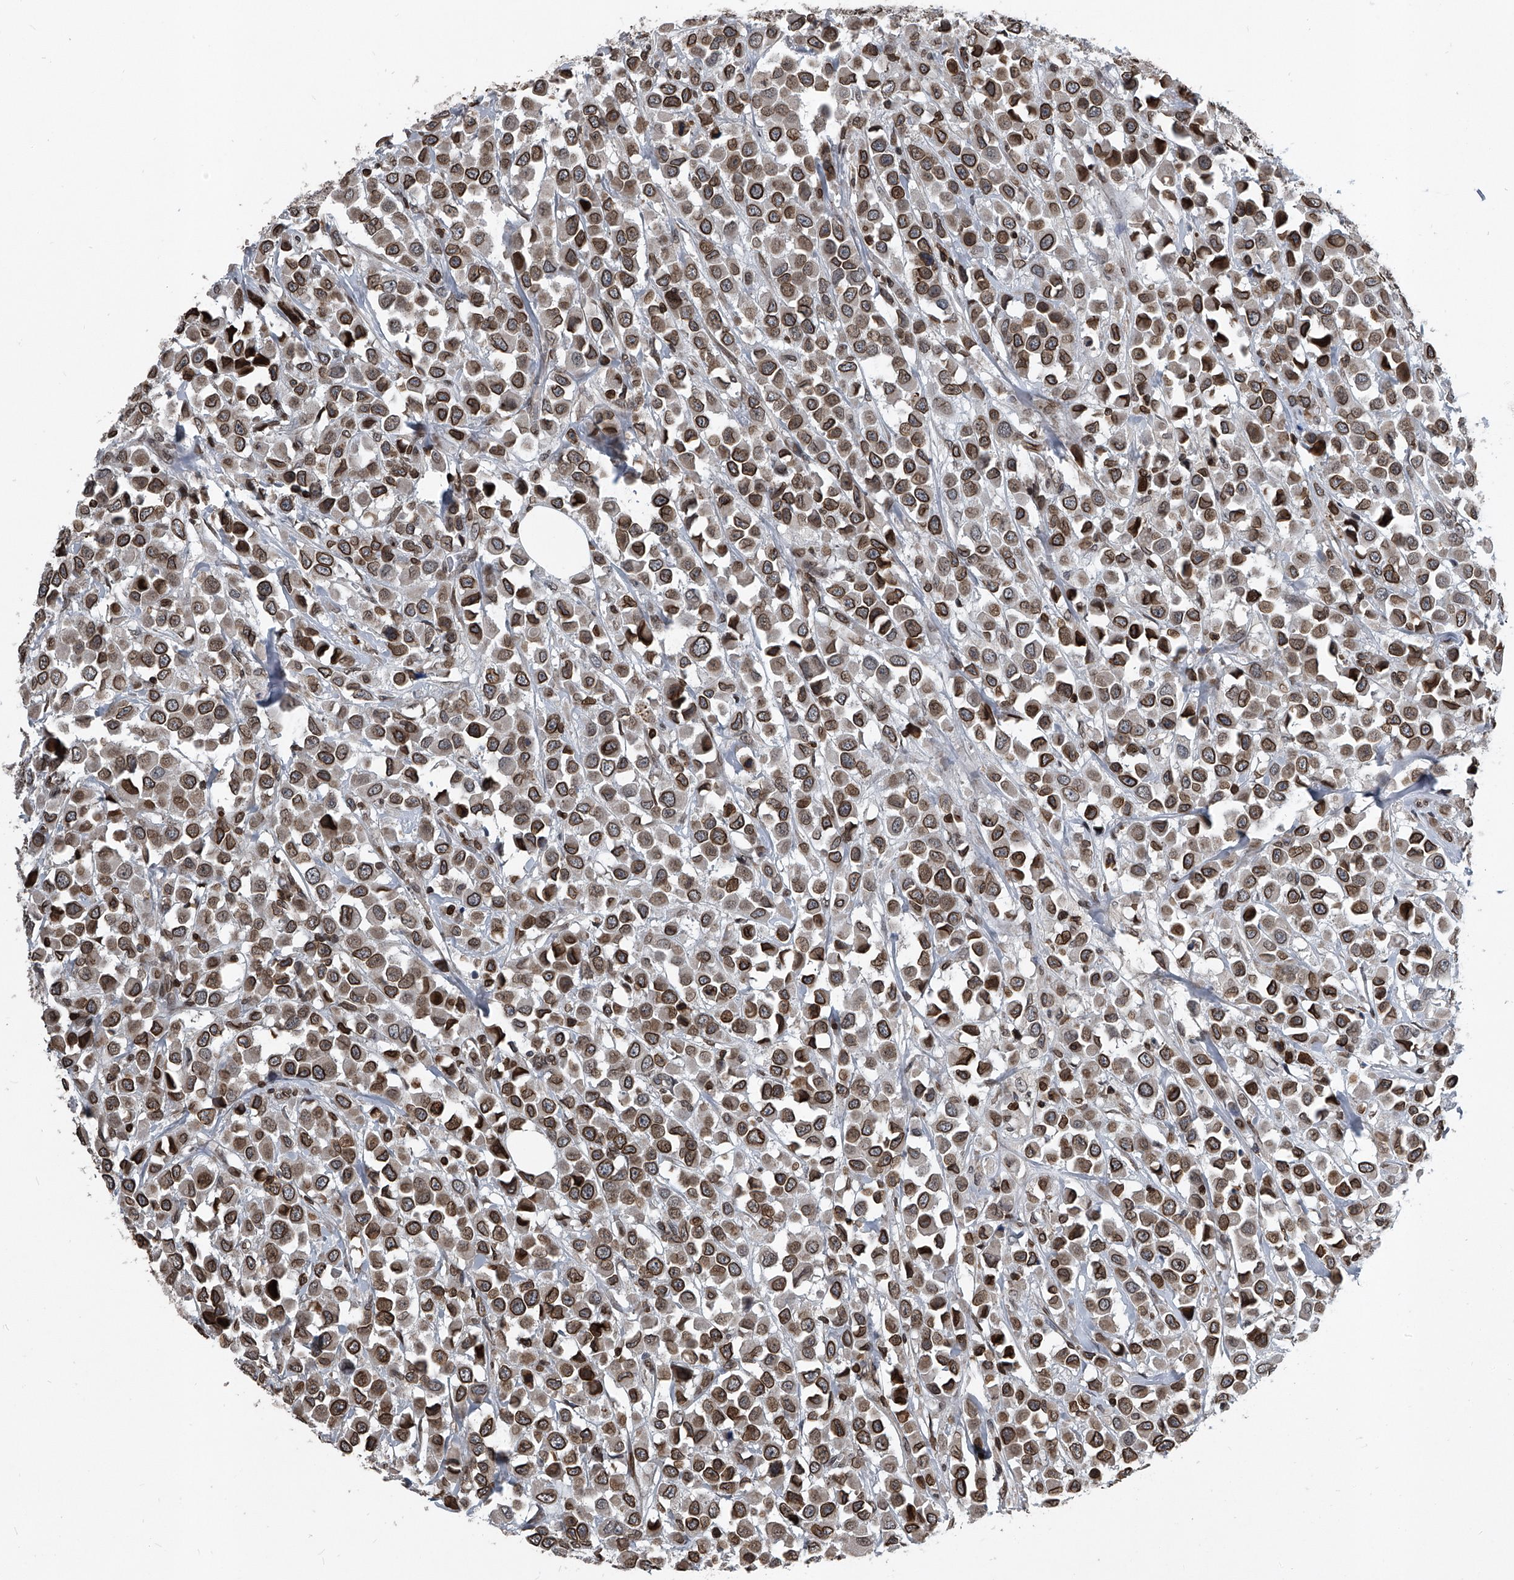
{"staining": {"intensity": "moderate", "quantity": ">75%", "location": "cytoplasmic/membranous,nuclear"}, "tissue": "breast cancer", "cell_type": "Tumor cells", "image_type": "cancer", "snomed": [{"axis": "morphology", "description": "Duct carcinoma"}, {"axis": "topography", "description": "Breast"}], "caption": "Protein staining shows moderate cytoplasmic/membranous and nuclear positivity in about >75% of tumor cells in breast infiltrating ductal carcinoma. Nuclei are stained in blue.", "gene": "PHF20", "patient": {"sex": "female", "age": 61}}